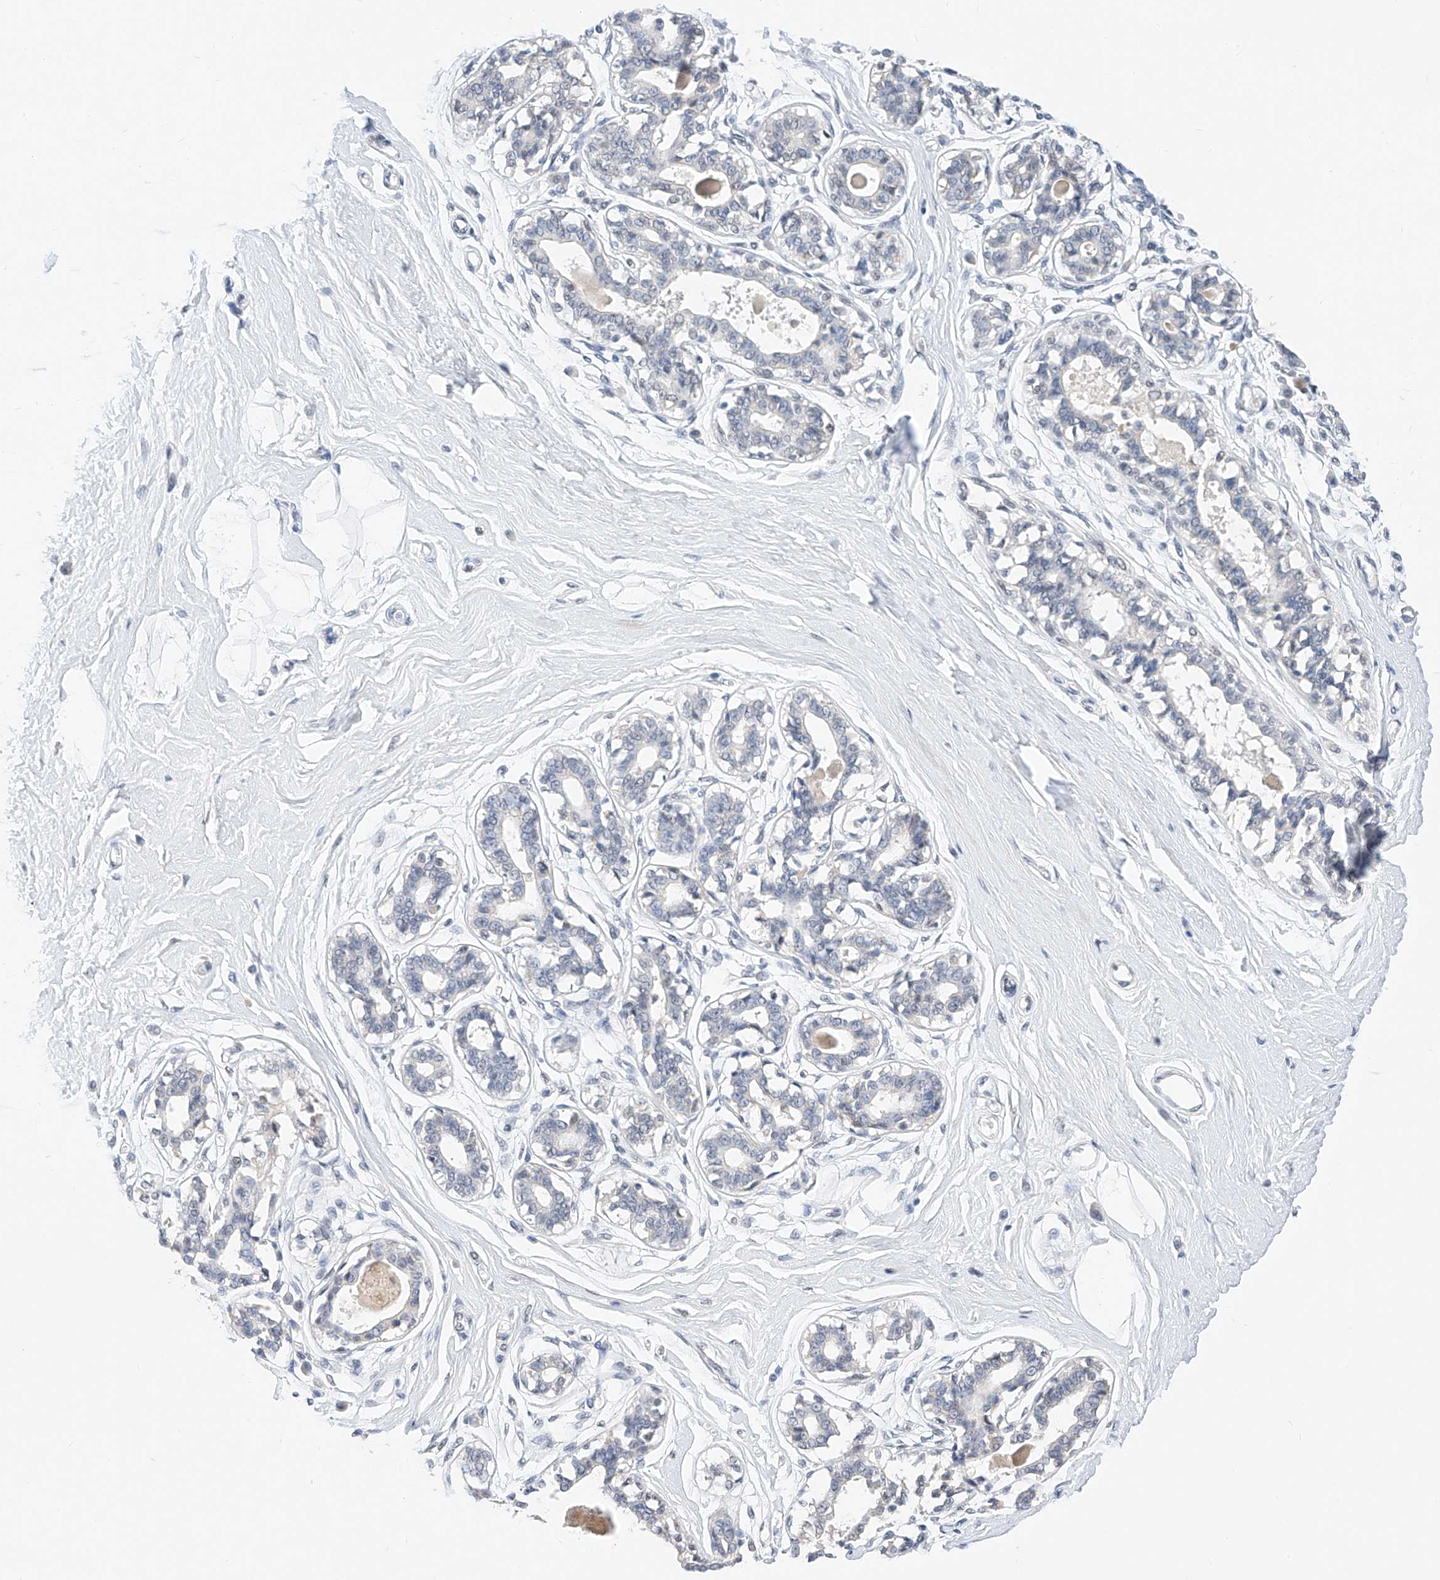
{"staining": {"intensity": "negative", "quantity": "none", "location": "none"}, "tissue": "breast", "cell_type": "Adipocytes", "image_type": "normal", "snomed": [{"axis": "morphology", "description": "Normal tissue, NOS"}, {"axis": "topography", "description": "Breast"}], "caption": "Breast stained for a protein using IHC displays no staining adipocytes.", "gene": "KCNJ1", "patient": {"sex": "female", "age": 45}}